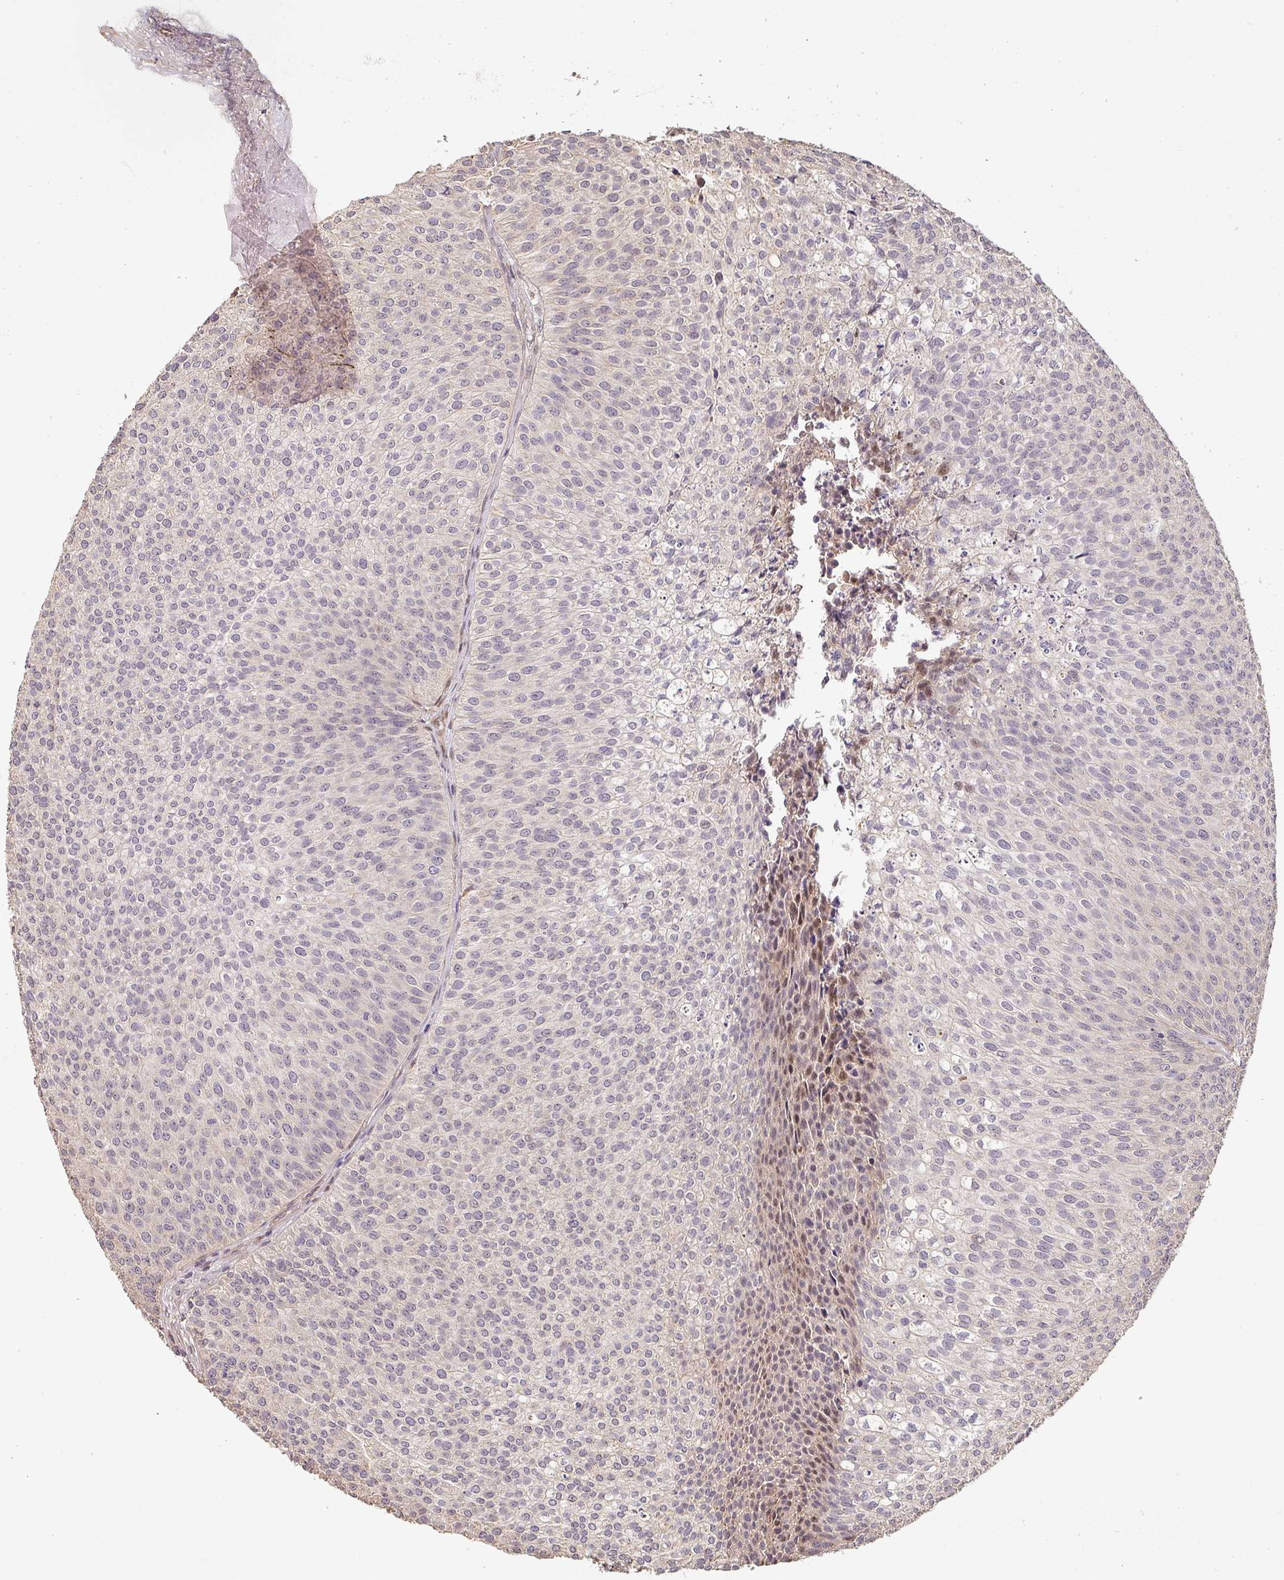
{"staining": {"intensity": "negative", "quantity": "none", "location": "none"}, "tissue": "urothelial cancer", "cell_type": "Tumor cells", "image_type": "cancer", "snomed": [{"axis": "morphology", "description": "Urothelial carcinoma, Low grade"}, {"axis": "topography", "description": "Urinary bladder"}], "caption": "A histopathology image of human urothelial cancer is negative for staining in tumor cells.", "gene": "BPIFB3", "patient": {"sex": "male", "age": 84}}